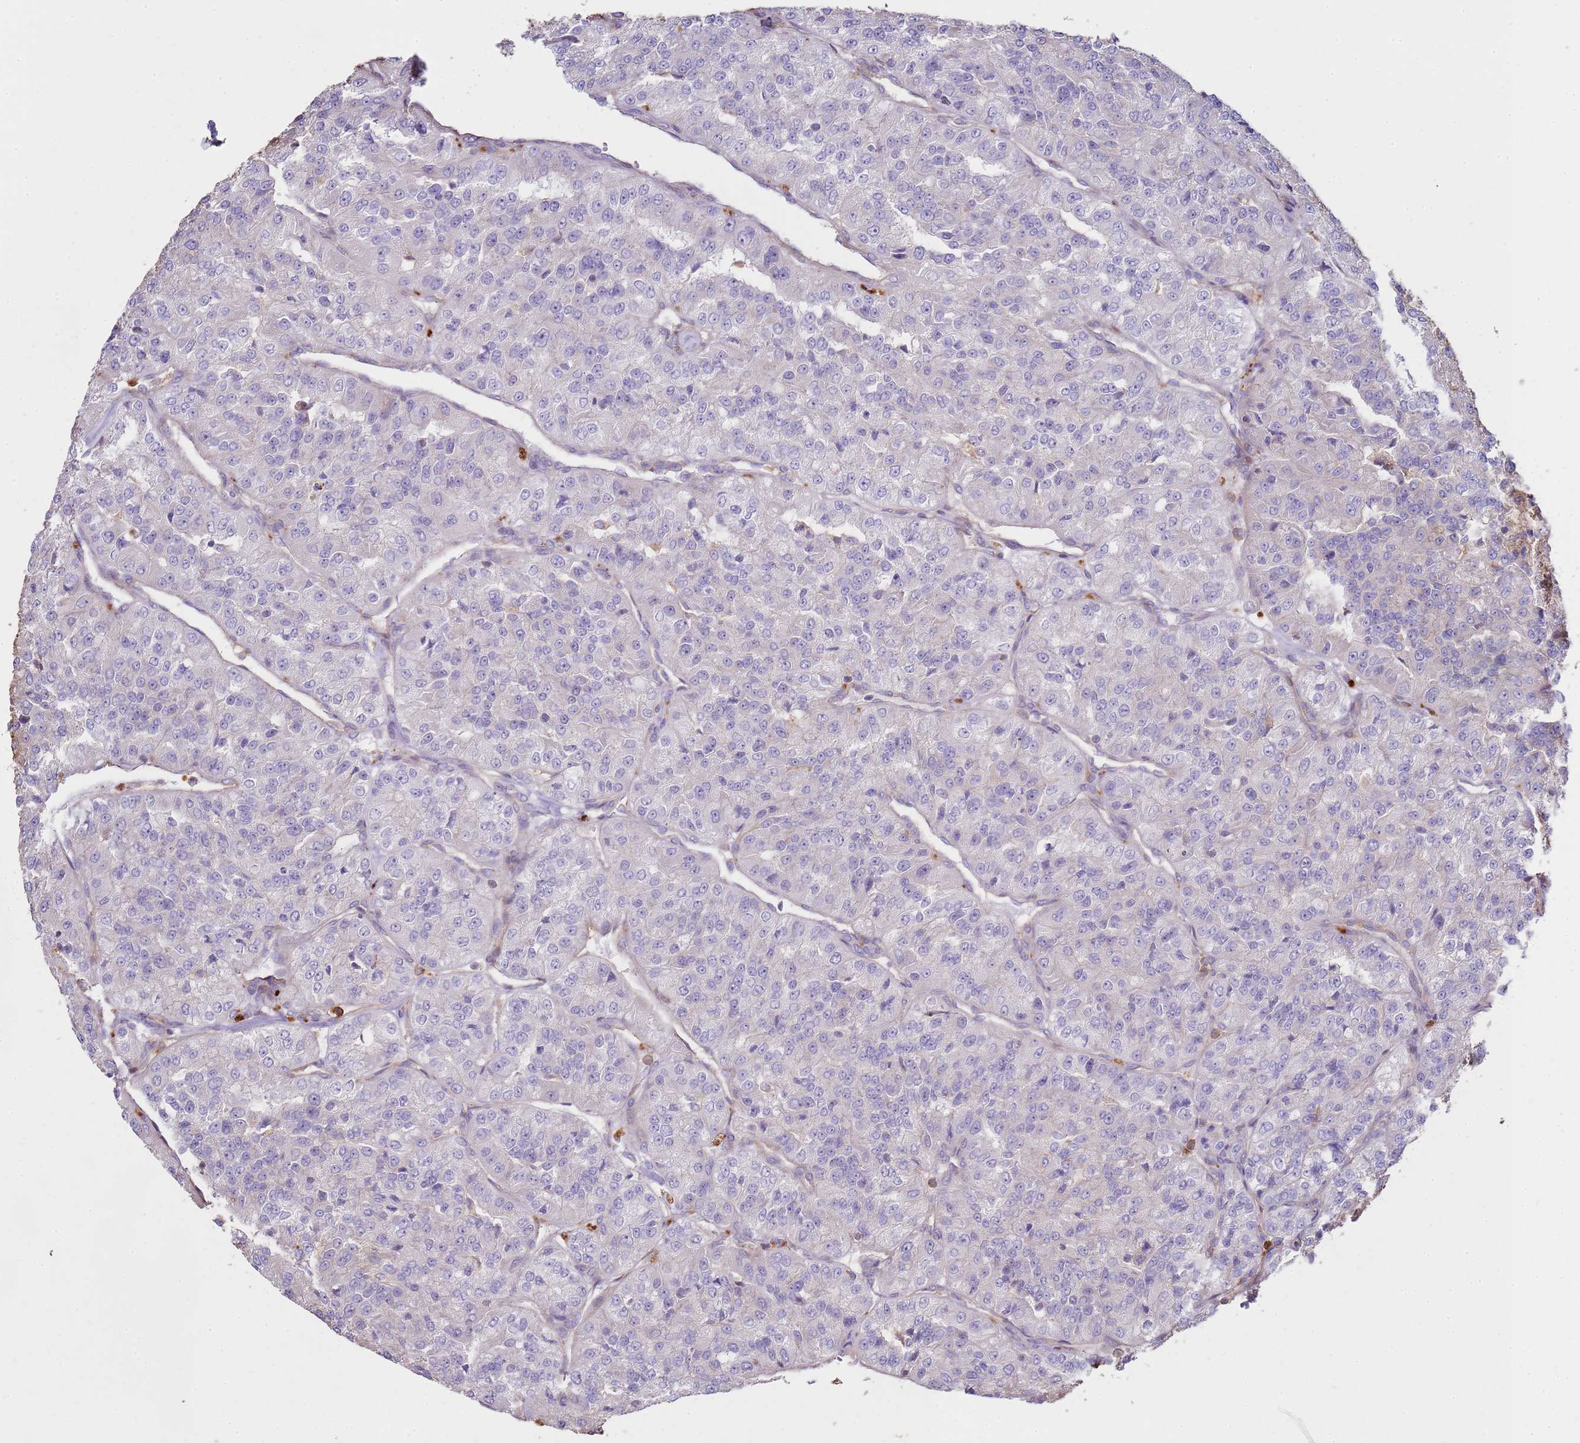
{"staining": {"intensity": "negative", "quantity": "none", "location": "none"}, "tissue": "renal cancer", "cell_type": "Tumor cells", "image_type": "cancer", "snomed": [{"axis": "morphology", "description": "Adenocarcinoma, NOS"}, {"axis": "topography", "description": "Kidney"}], "caption": "The IHC histopathology image has no significant staining in tumor cells of renal cancer (adenocarcinoma) tissue. Brightfield microscopy of immunohistochemistry stained with DAB (3,3'-diaminobenzidine) (brown) and hematoxylin (blue), captured at high magnification.", "gene": "NDUFAF4", "patient": {"sex": "female", "age": 63}}